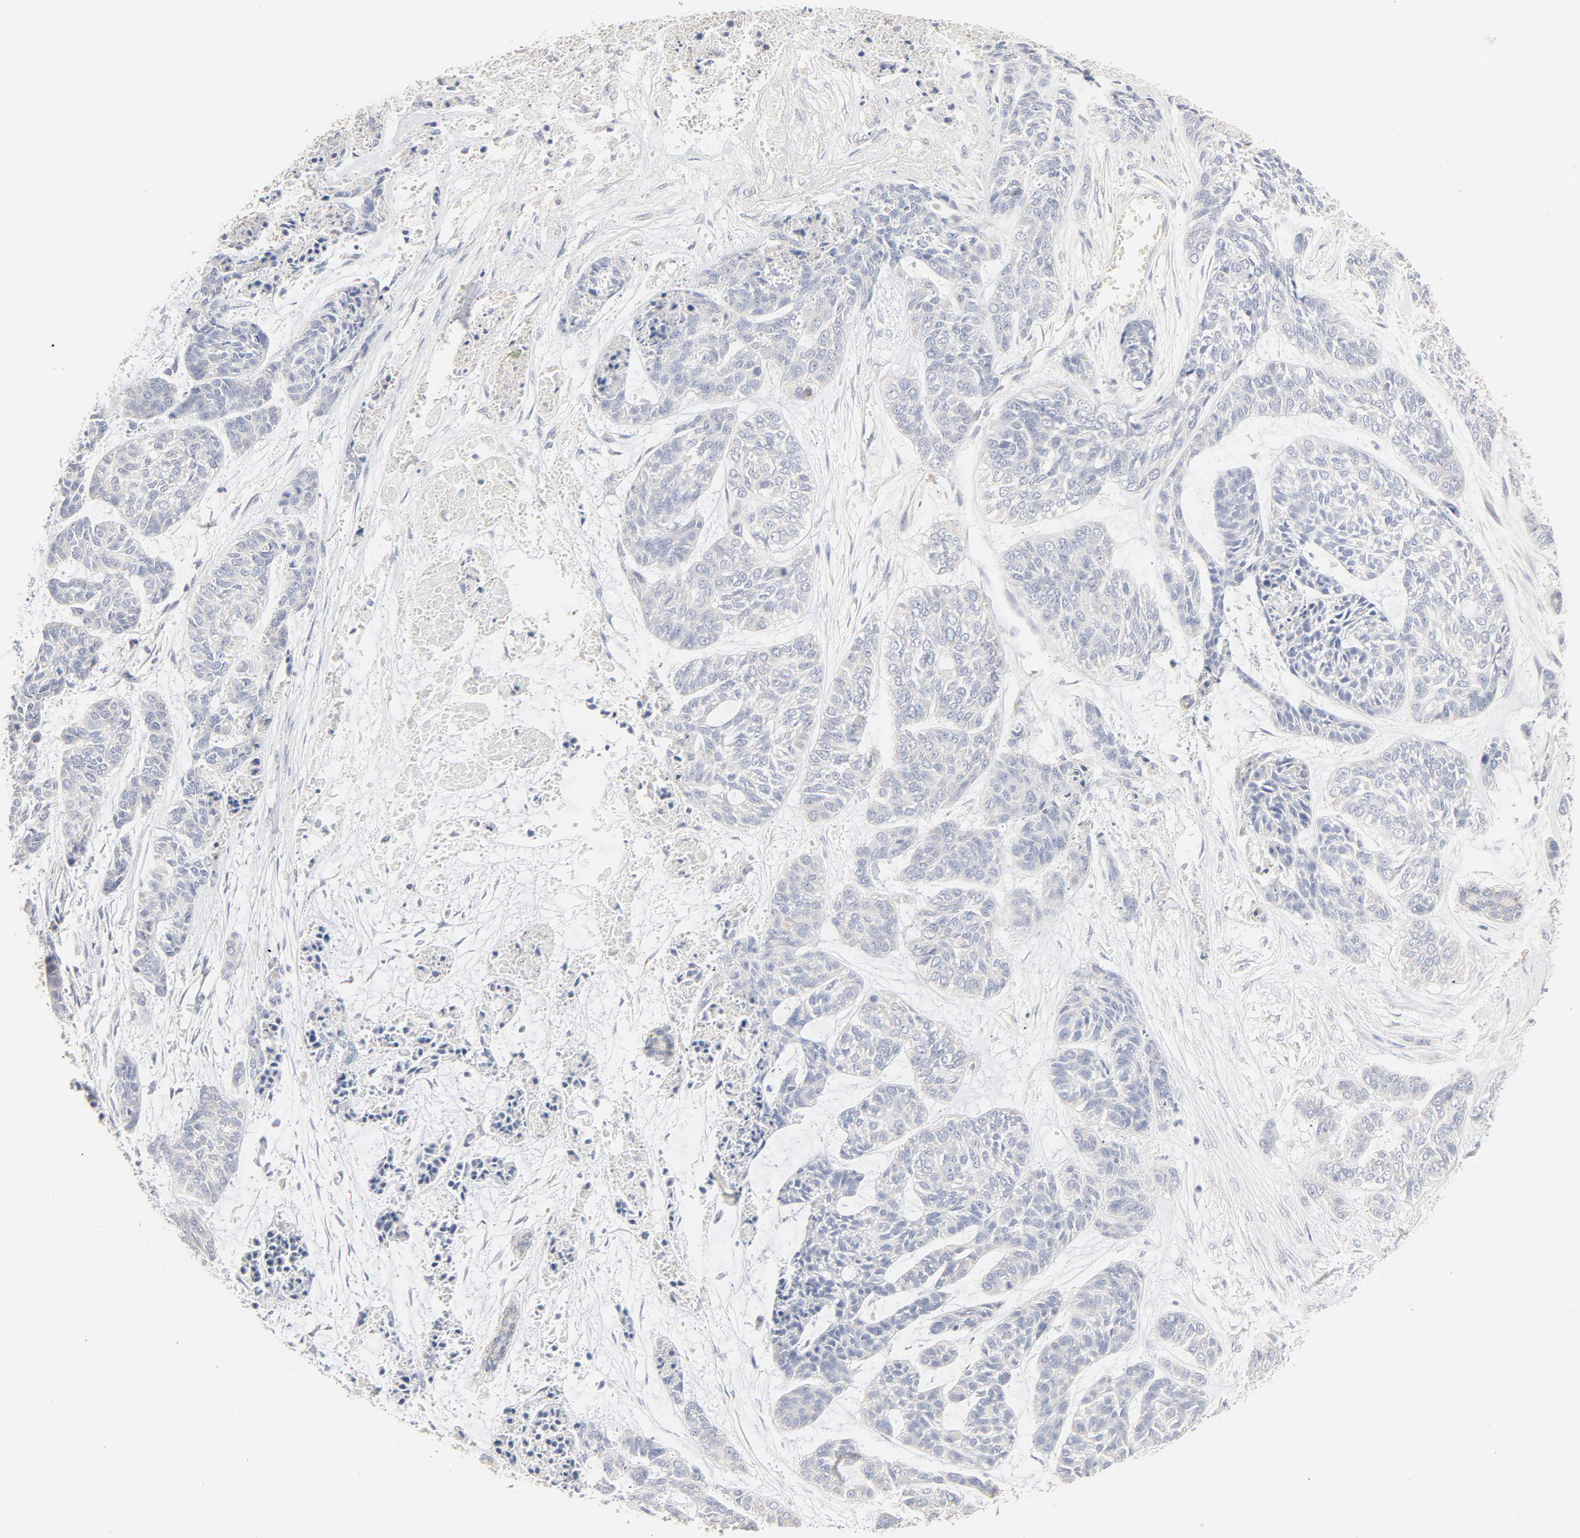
{"staining": {"intensity": "negative", "quantity": "none", "location": "none"}, "tissue": "skin cancer", "cell_type": "Tumor cells", "image_type": "cancer", "snomed": [{"axis": "morphology", "description": "Basal cell carcinoma"}, {"axis": "topography", "description": "Skin"}], "caption": "Skin basal cell carcinoma stained for a protein using IHC reveals no expression tumor cells.", "gene": "FCGBP", "patient": {"sex": "female", "age": 64}}